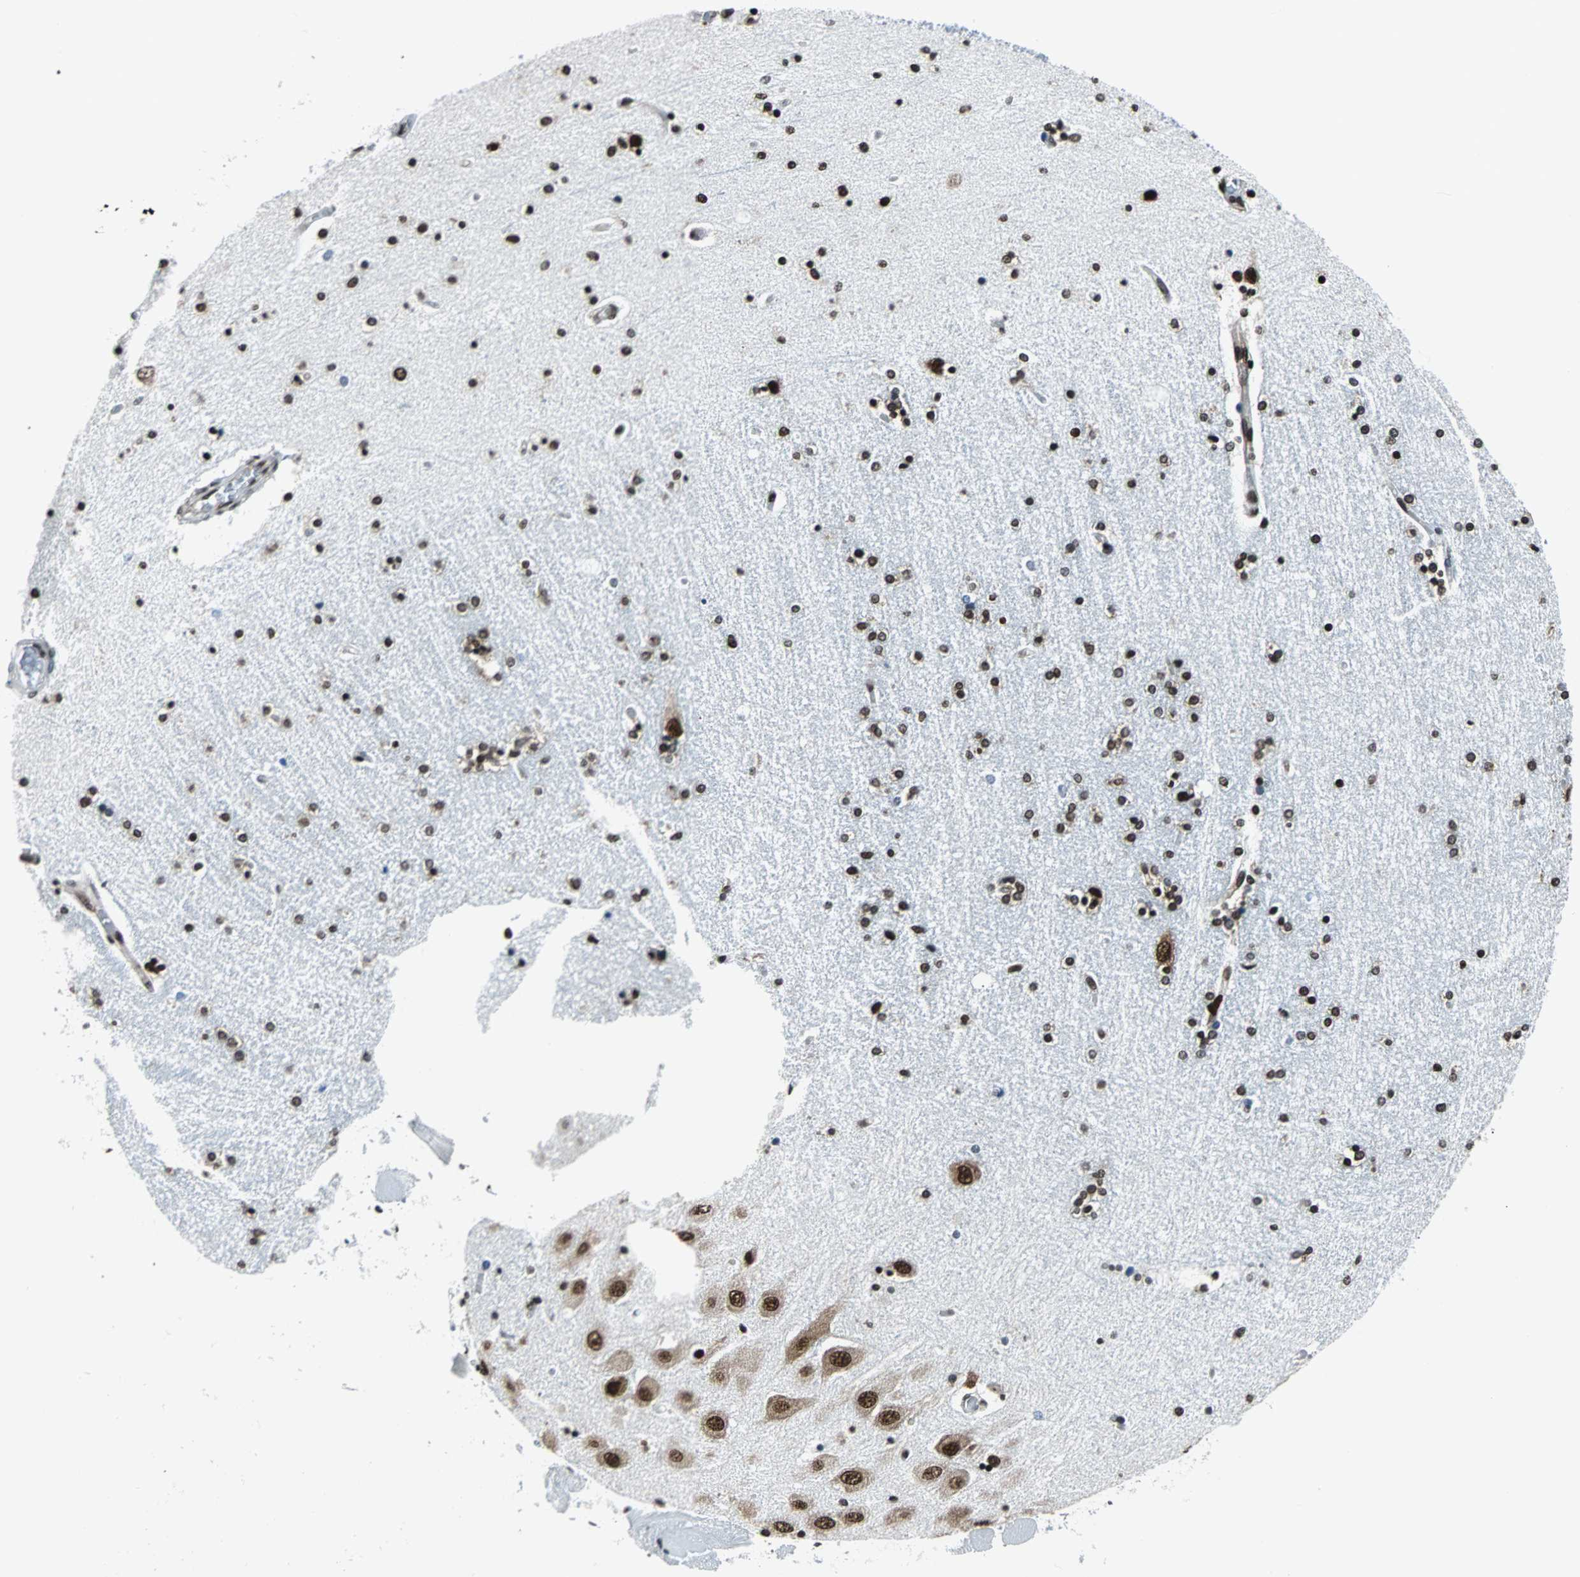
{"staining": {"intensity": "strong", "quantity": "25%-75%", "location": "nuclear"}, "tissue": "hippocampus", "cell_type": "Glial cells", "image_type": "normal", "snomed": [{"axis": "morphology", "description": "Normal tissue, NOS"}, {"axis": "topography", "description": "Hippocampus"}], "caption": "Immunohistochemical staining of normal human hippocampus reveals high levels of strong nuclear staining in approximately 25%-75% of glial cells. The staining was performed using DAB, with brown indicating positive protein expression. Nuclei are stained blue with hematoxylin.", "gene": "FUBP1", "patient": {"sex": "female", "age": 54}}